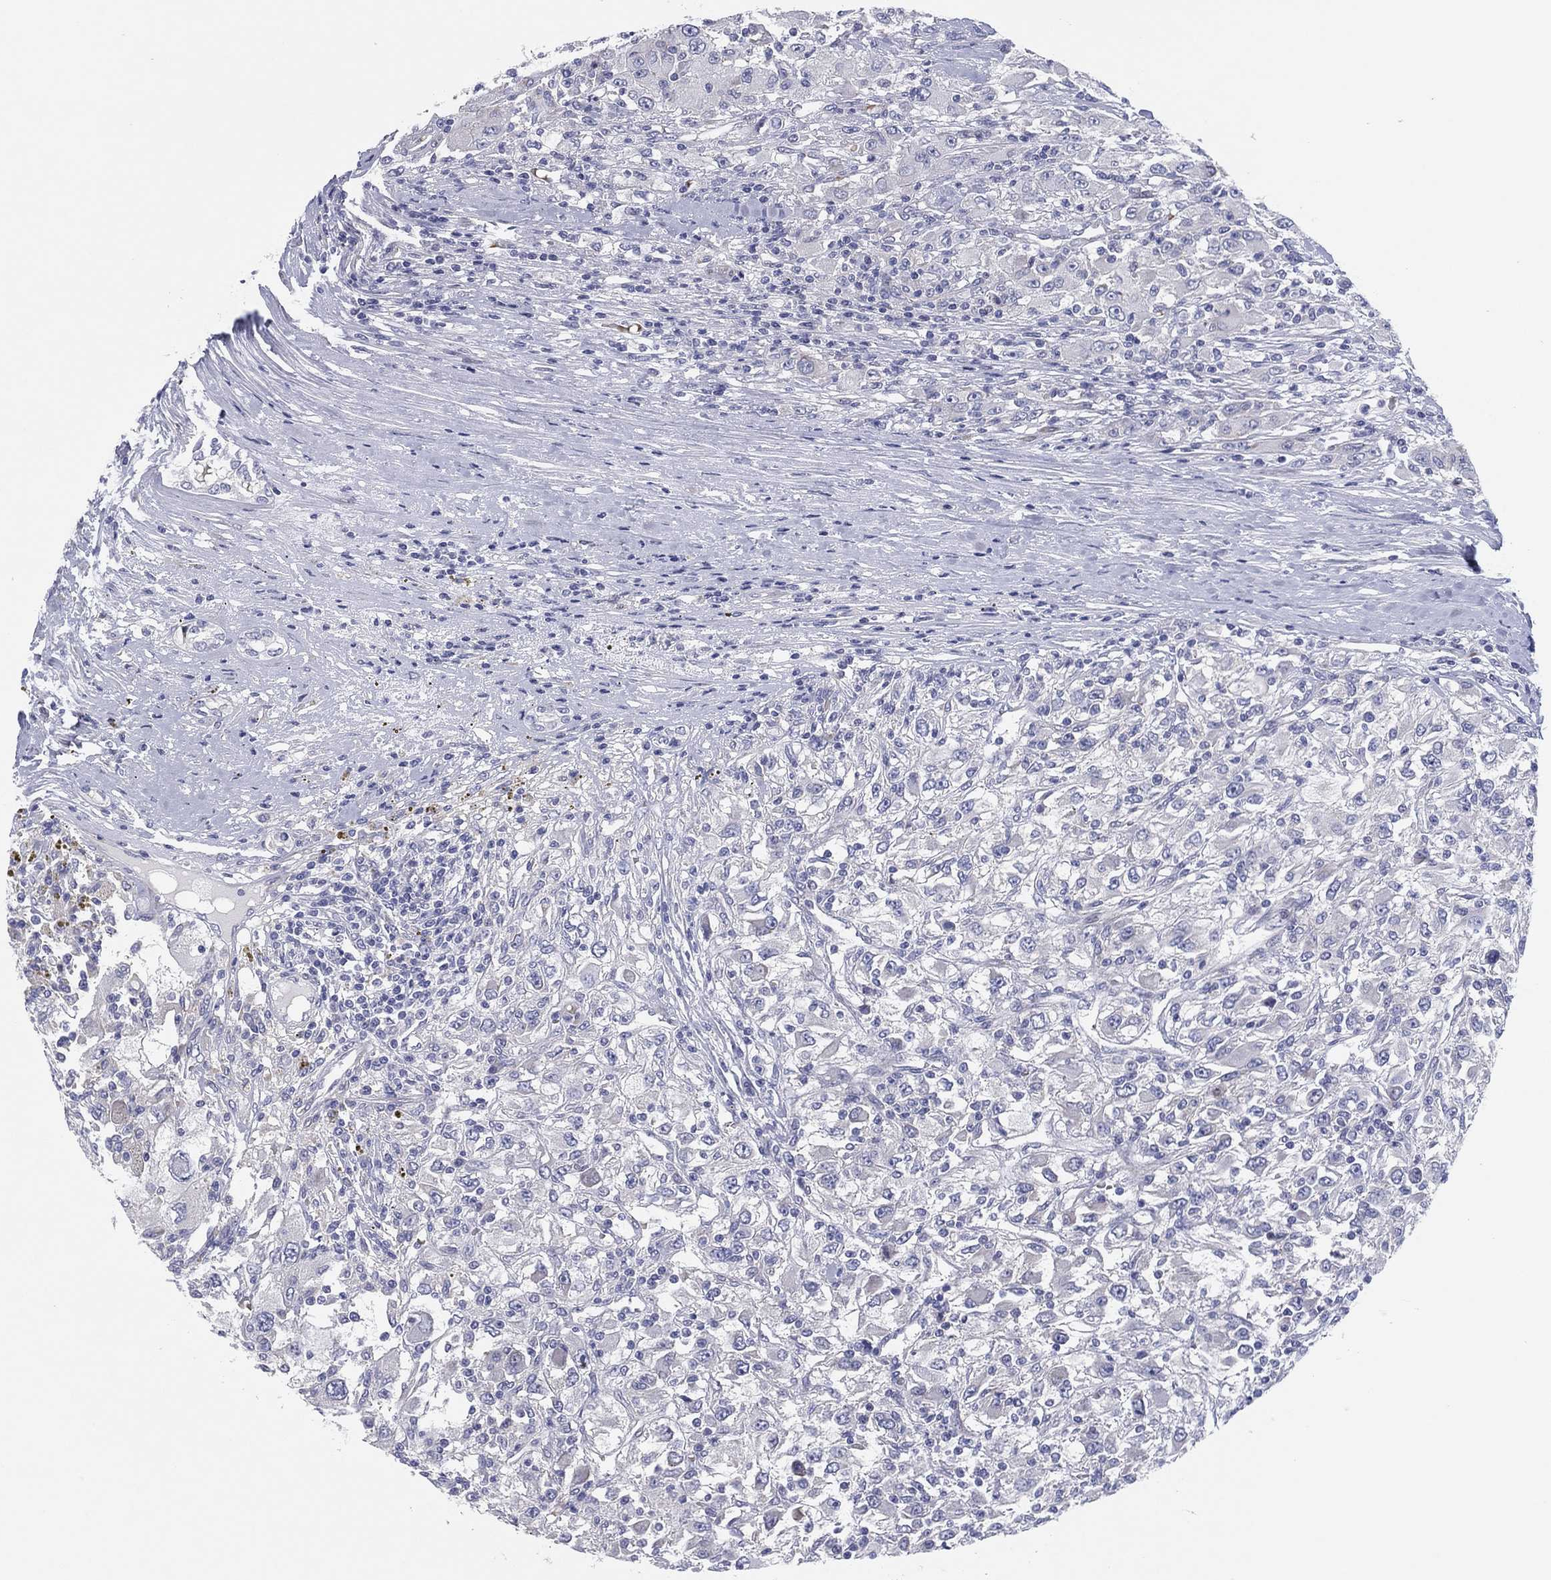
{"staining": {"intensity": "negative", "quantity": "none", "location": "none"}, "tissue": "renal cancer", "cell_type": "Tumor cells", "image_type": "cancer", "snomed": [{"axis": "morphology", "description": "Adenocarcinoma, NOS"}, {"axis": "topography", "description": "Kidney"}], "caption": "Immunohistochemistry of human adenocarcinoma (renal) reveals no staining in tumor cells.", "gene": "HEATR4", "patient": {"sex": "female", "age": 67}}